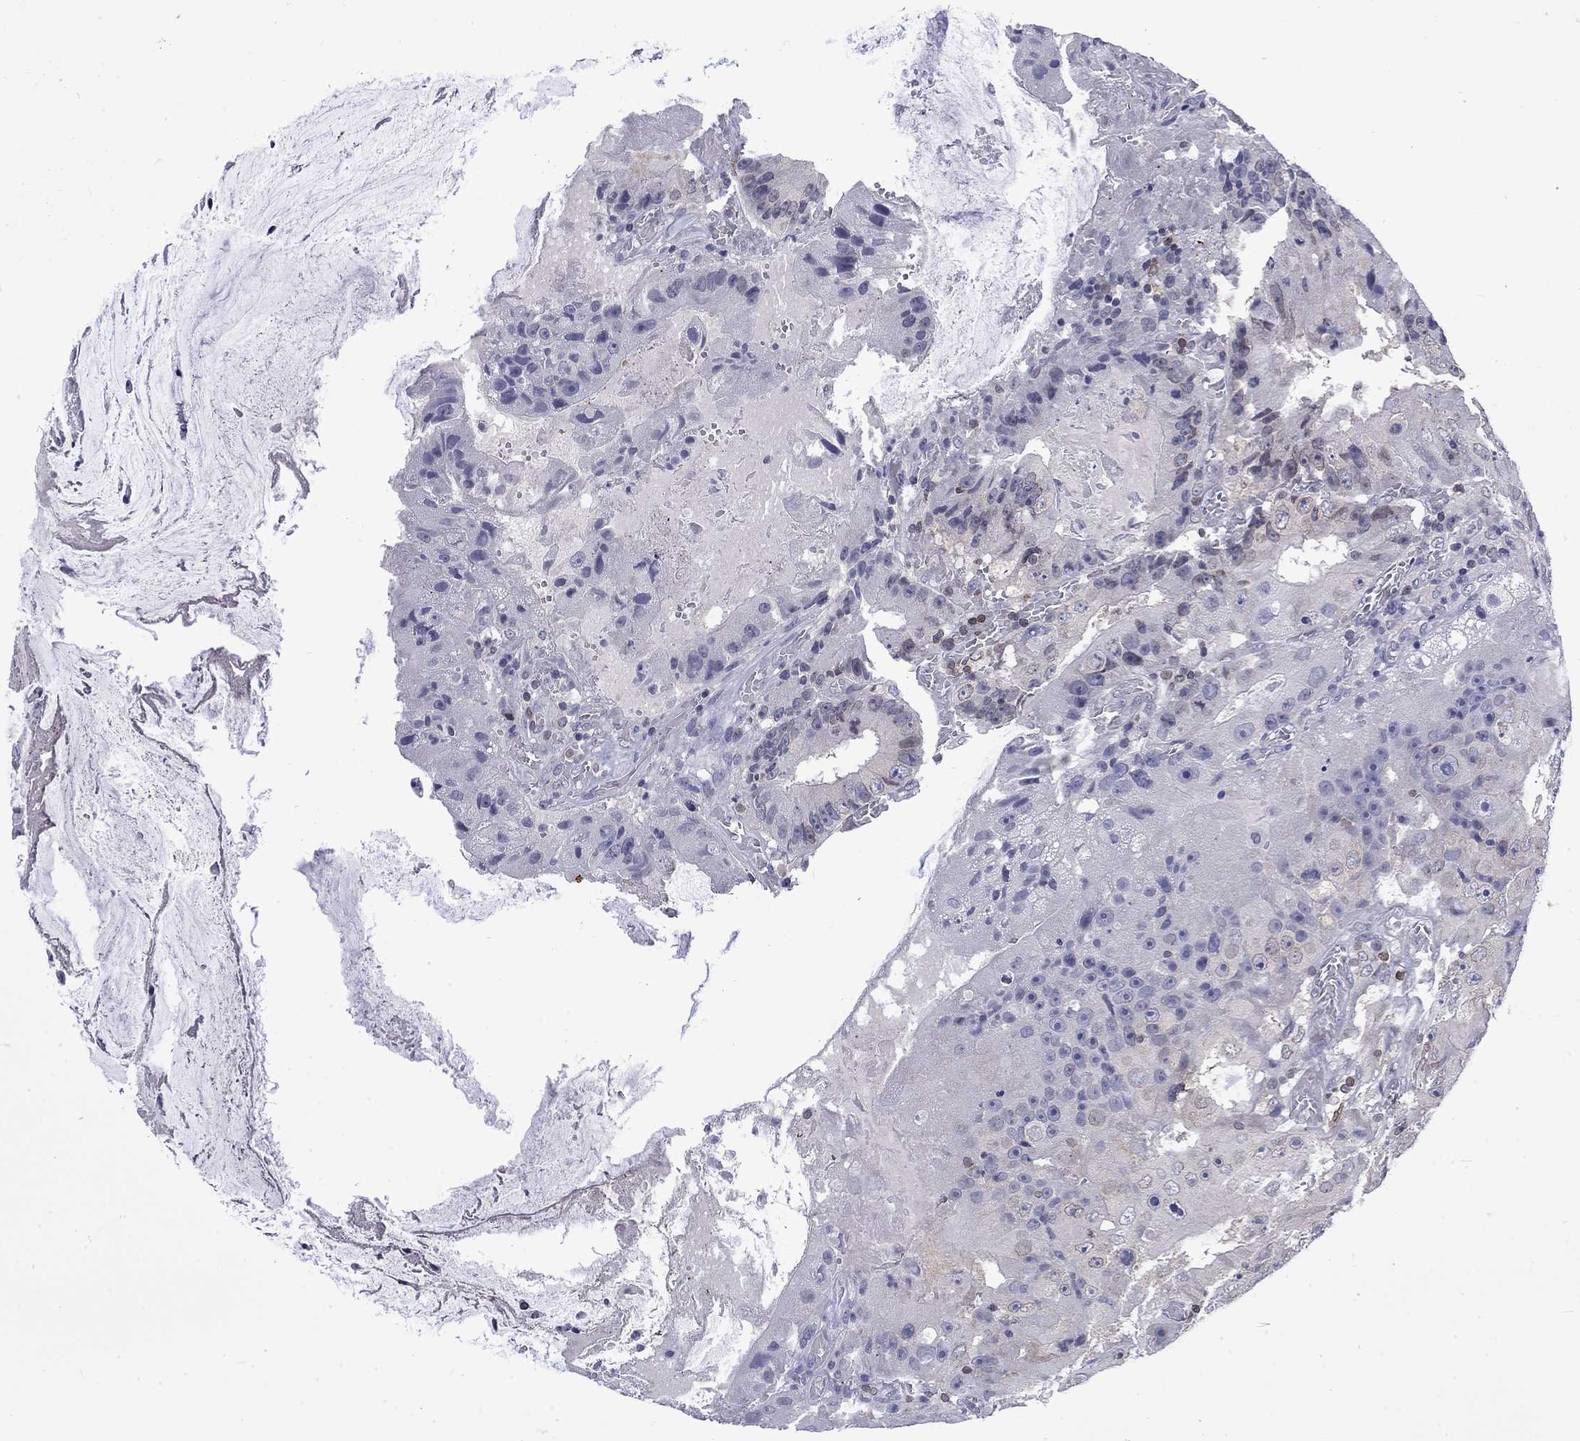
{"staining": {"intensity": "negative", "quantity": "none", "location": "none"}, "tissue": "colorectal cancer", "cell_type": "Tumor cells", "image_type": "cancer", "snomed": [{"axis": "morphology", "description": "Adenocarcinoma, NOS"}, {"axis": "topography", "description": "Colon"}], "caption": "There is no significant expression in tumor cells of colorectal cancer.", "gene": "SLA", "patient": {"sex": "female", "age": 86}}